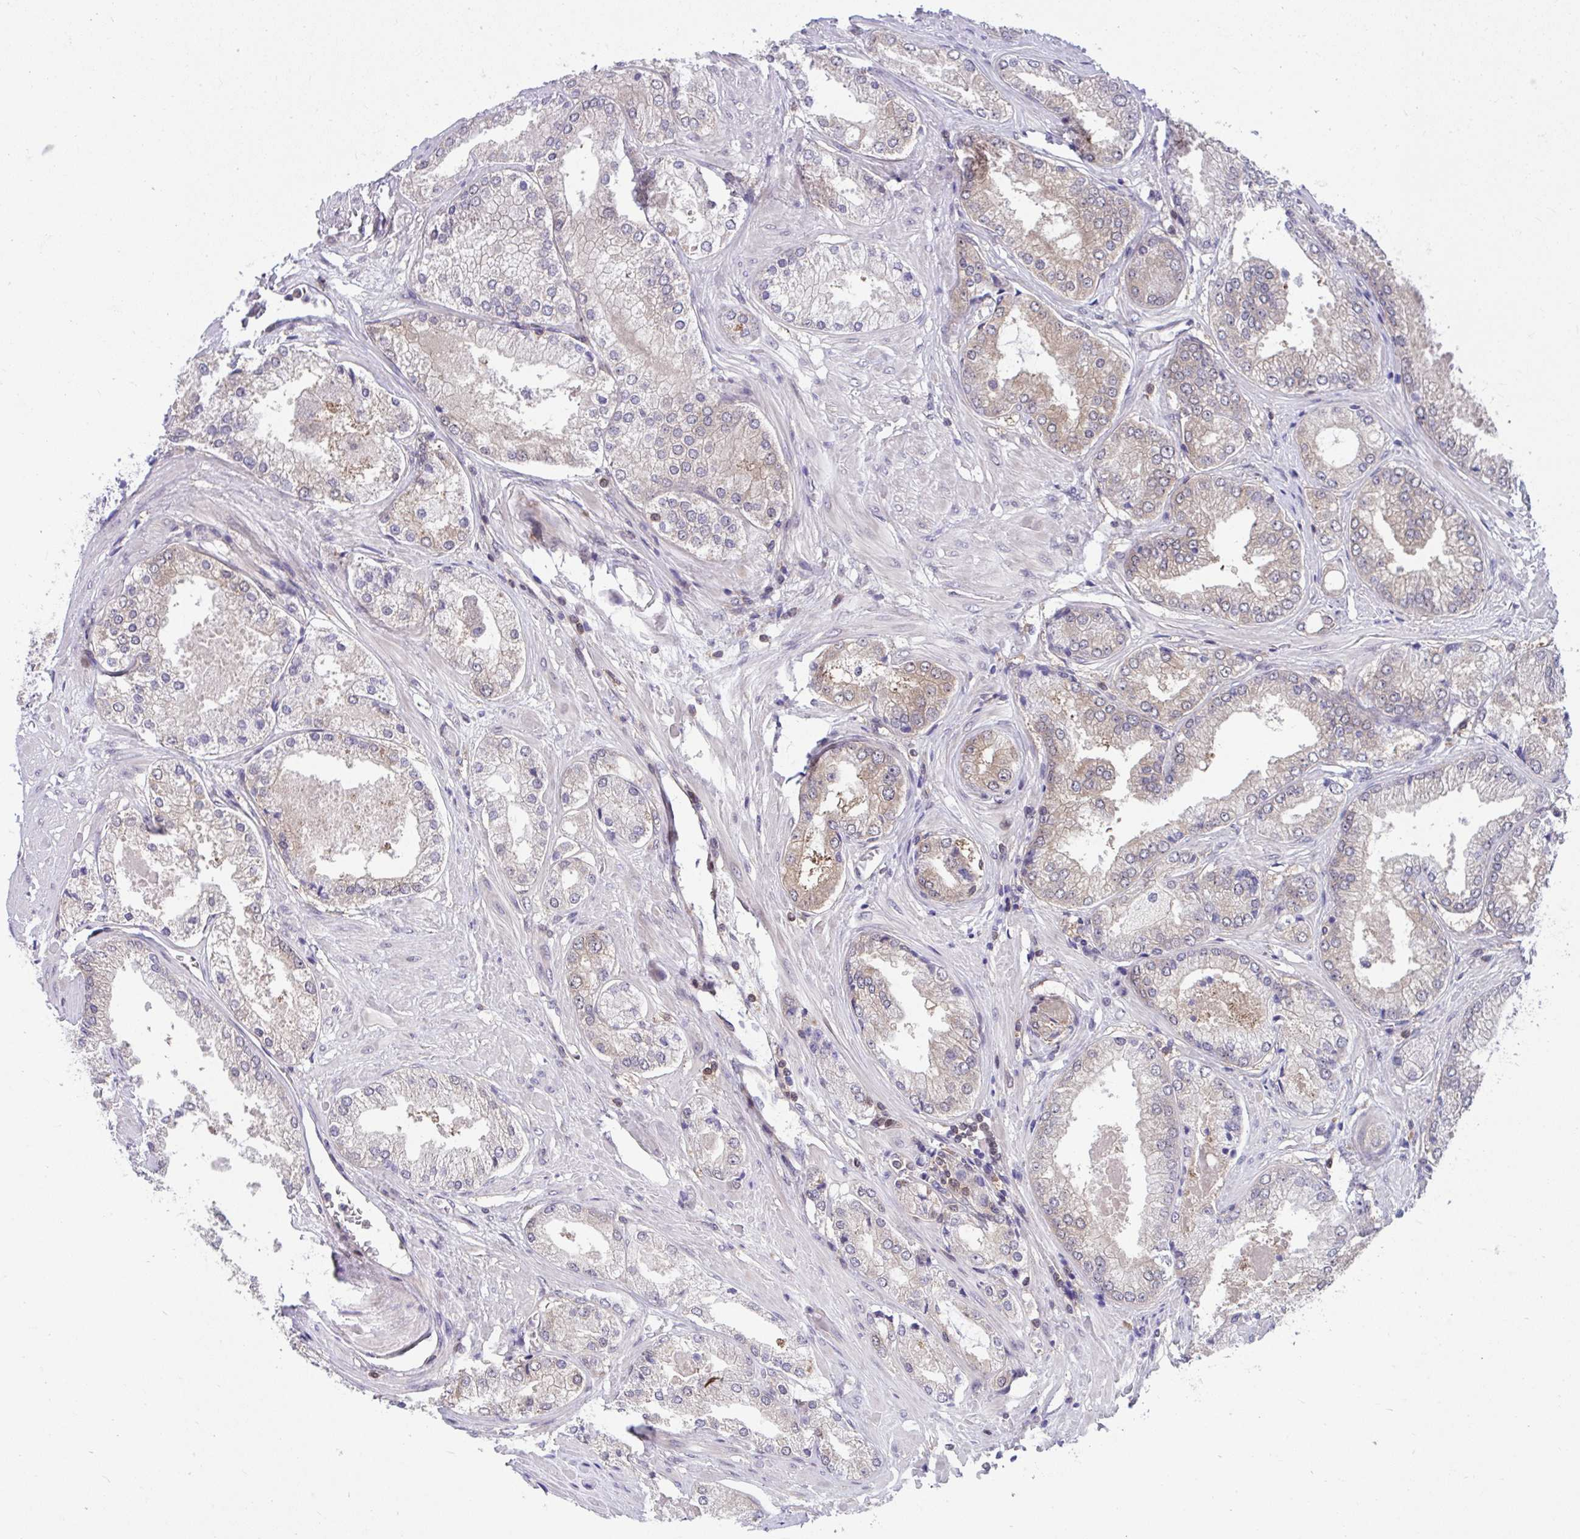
{"staining": {"intensity": "weak", "quantity": "<25%", "location": "cytoplasmic/membranous"}, "tissue": "prostate cancer", "cell_type": "Tumor cells", "image_type": "cancer", "snomed": [{"axis": "morphology", "description": "Adenocarcinoma, Low grade"}, {"axis": "topography", "description": "Prostate"}], "caption": "DAB (3,3'-diaminobenzidine) immunohistochemical staining of prostate cancer demonstrates no significant staining in tumor cells.", "gene": "PCDHB7", "patient": {"sex": "male", "age": 68}}